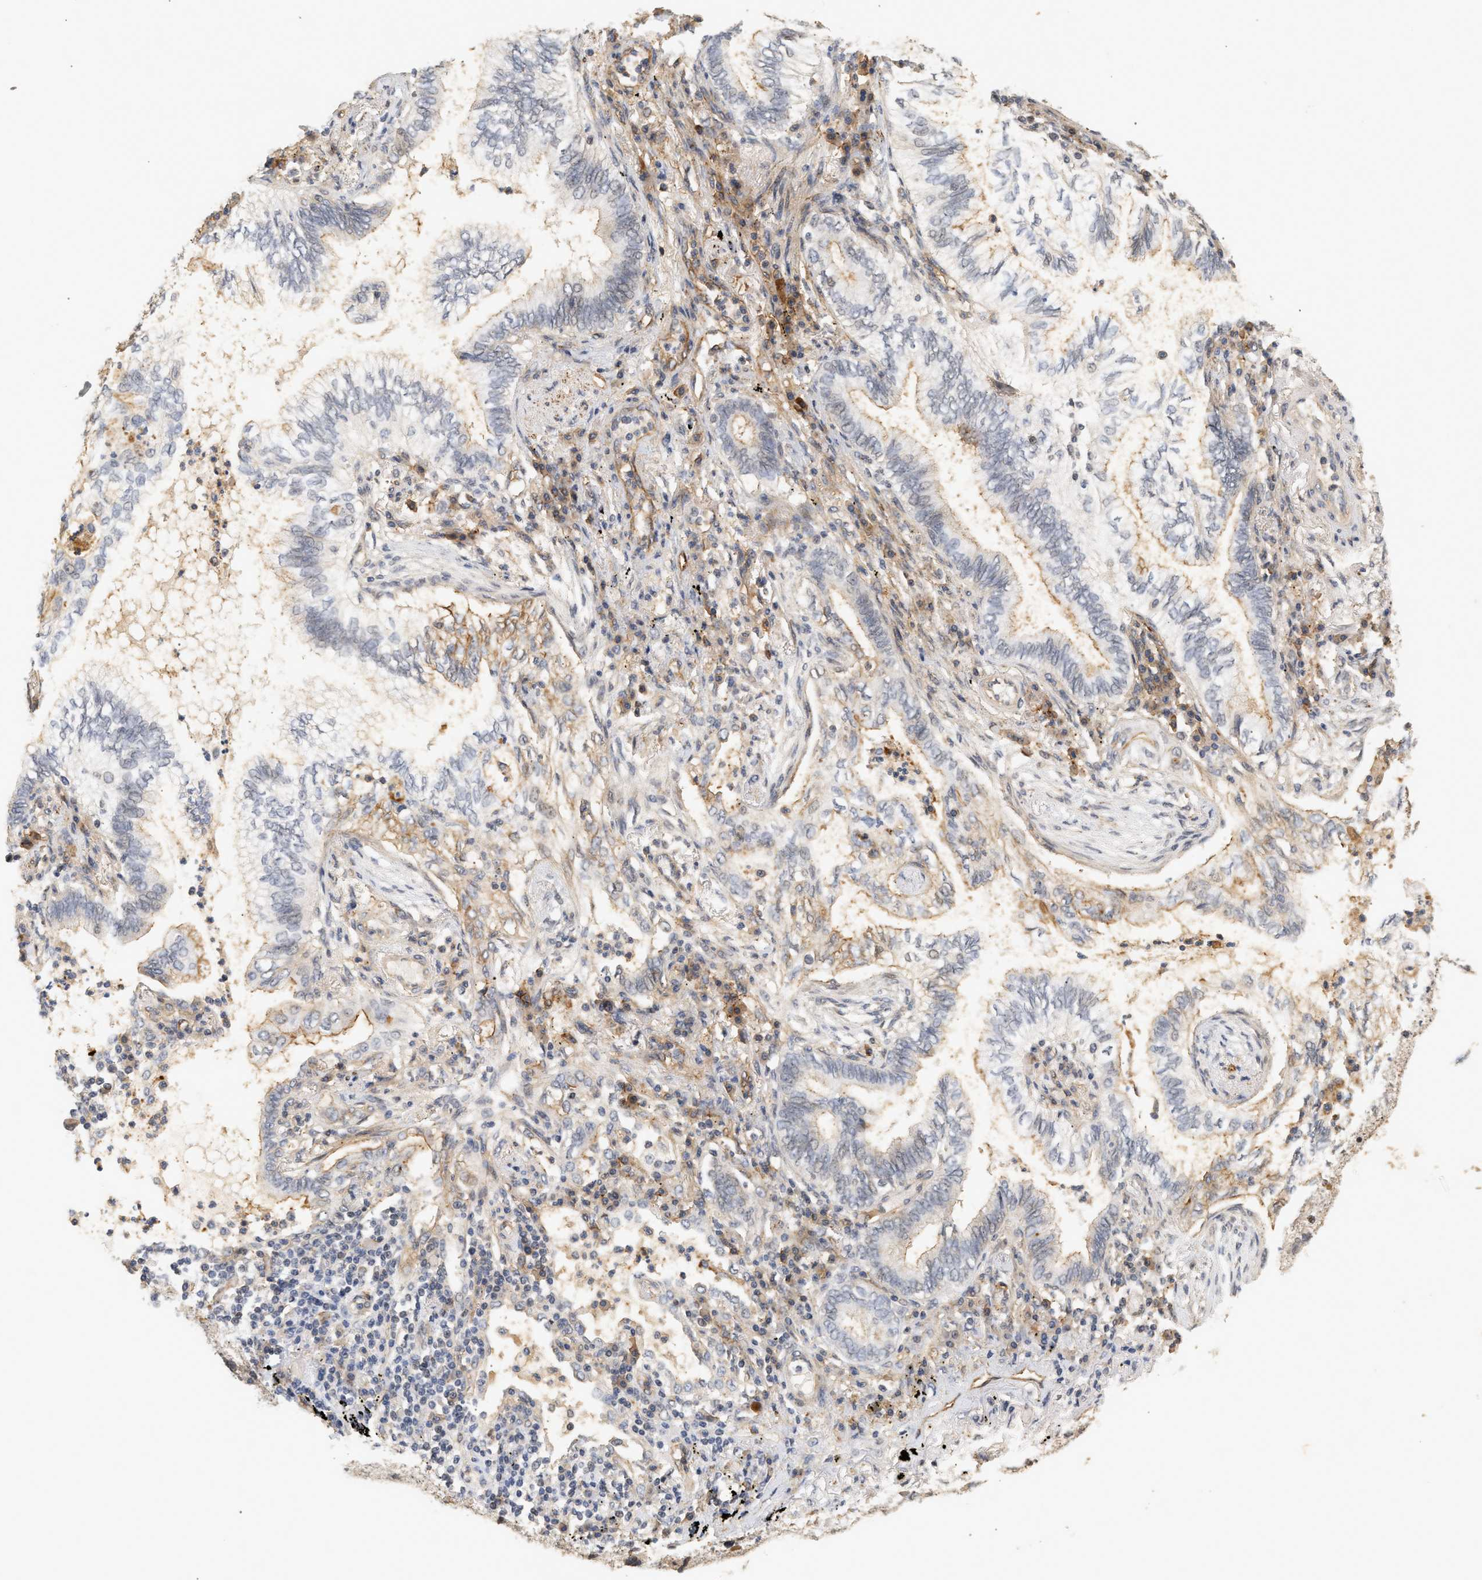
{"staining": {"intensity": "weak", "quantity": "<25%", "location": "cytoplasmic/membranous"}, "tissue": "lung cancer", "cell_type": "Tumor cells", "image_type": "cancer", "snomed": [{"axis": "morphology", "description": "Normal tissue, NOS"}, {"axis": "morphology", "description": "Adenocarcinoma, NOS"}, {"axis": "topography", "description": "Bronchus"}, {"axis": "topography", "description": "Lung"}], "caption": "Immunohistochemistry (IHC) photomicrograph of human lung cancer stained for a protein (brown), which displays no positivity in tumor cells.", "gene": "PLXND1", "patient": {"sex": "female", "age": 70}}